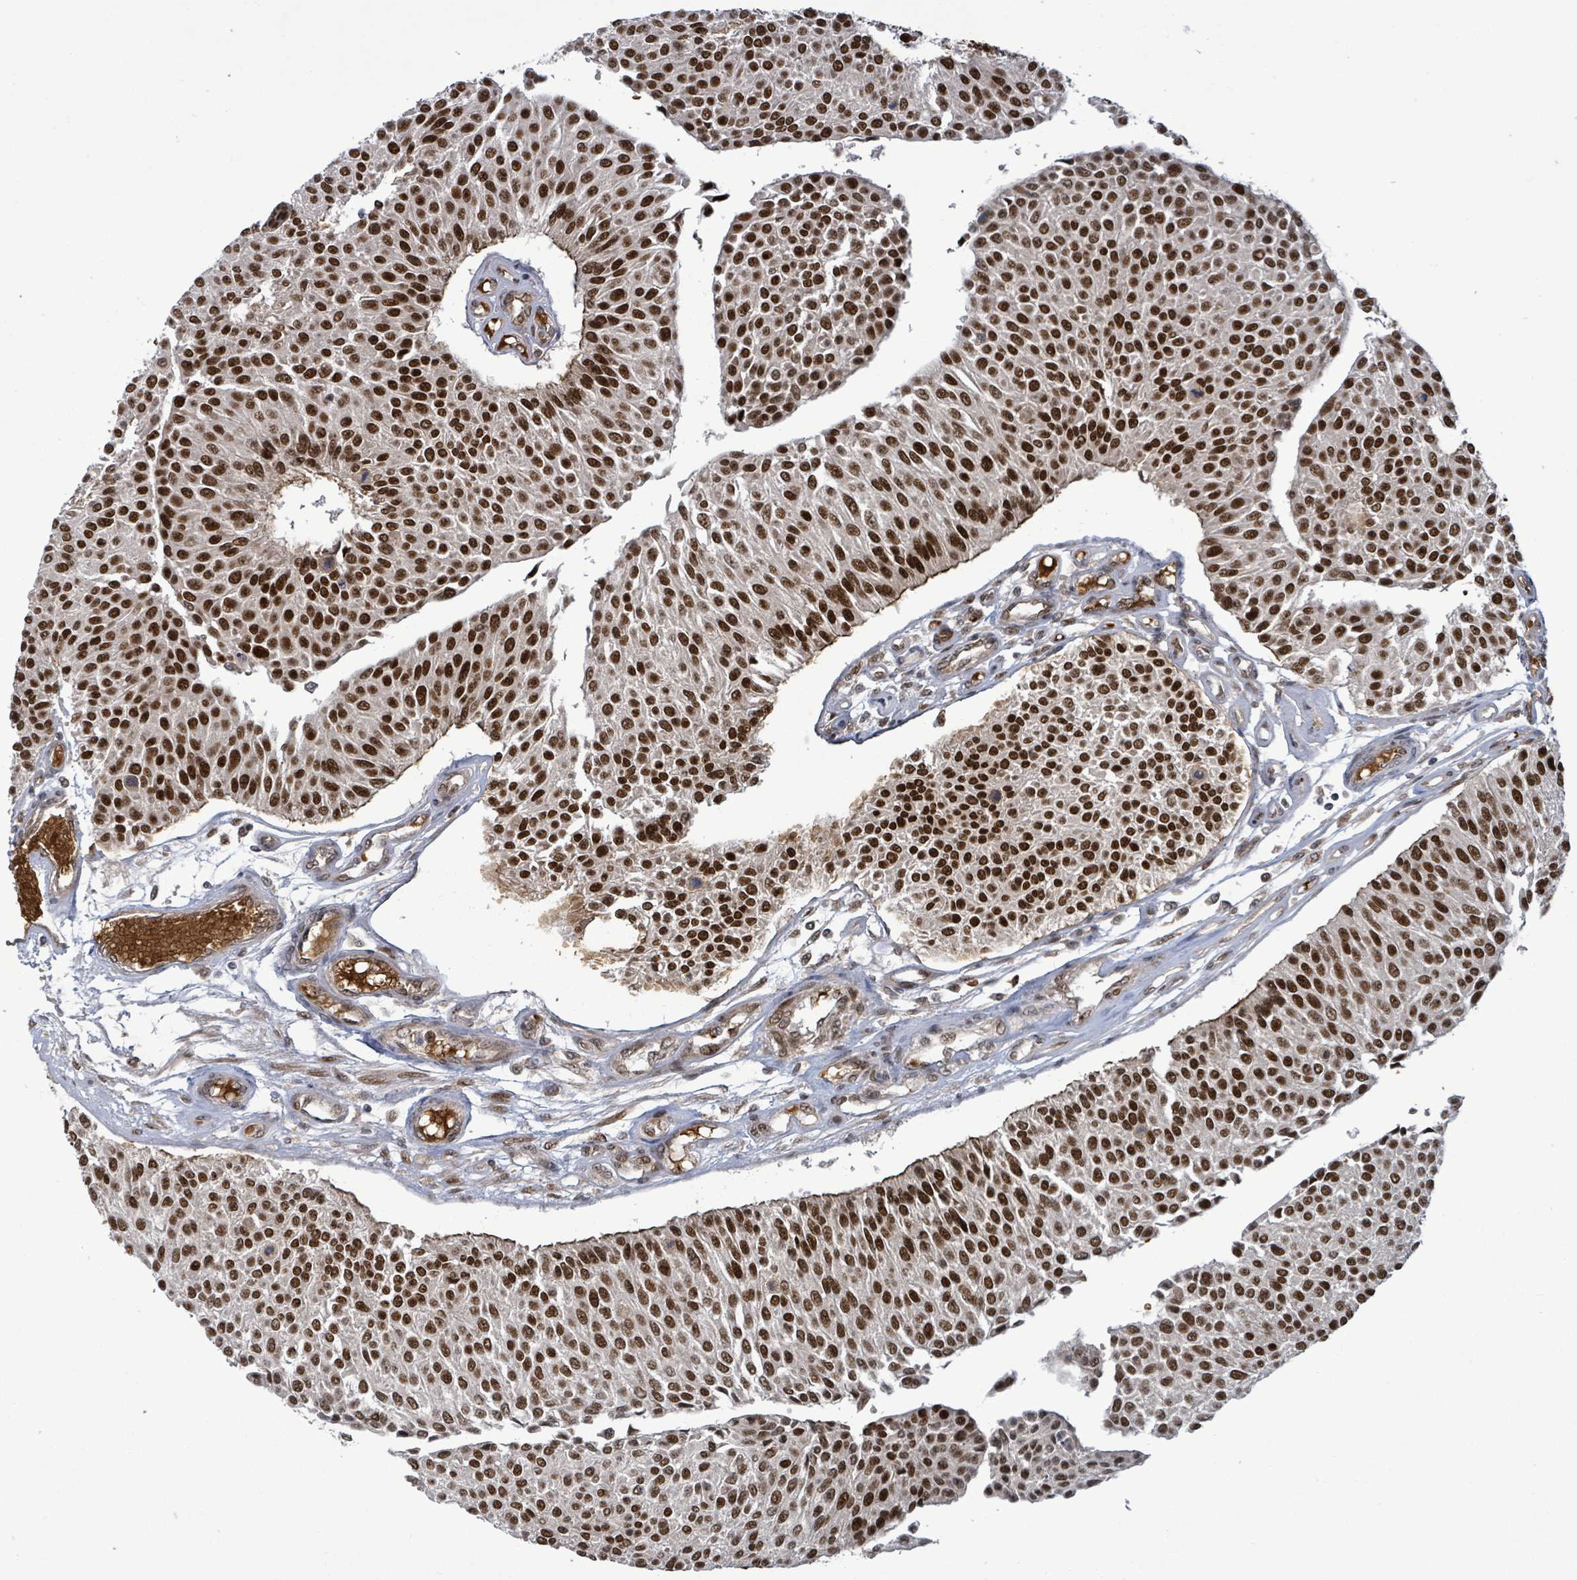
{"staining": {"intensity": "strong", "quantity": ">75%", "location": "nuclear"}, "tissue": "urothelial cancer", "cell_type": "Tumor cells", "image_type": "cancer", "snomed": [{"axis": "morphology", "description": "Urothelial carcinoma, NOS"}, {"axis": "topography", "description": "Urinary bladder"}], "caption": "IHC image of neoplastic tissue: human transitional cell carcinoma stained using immunohistochemistry displays high levels of strong protein expression localized specifically in the nuclear of tumor cells, appearing as a nuclear brown color.", "gene": "PATZ1", "patient": {"sex": "male", "age": 55}}